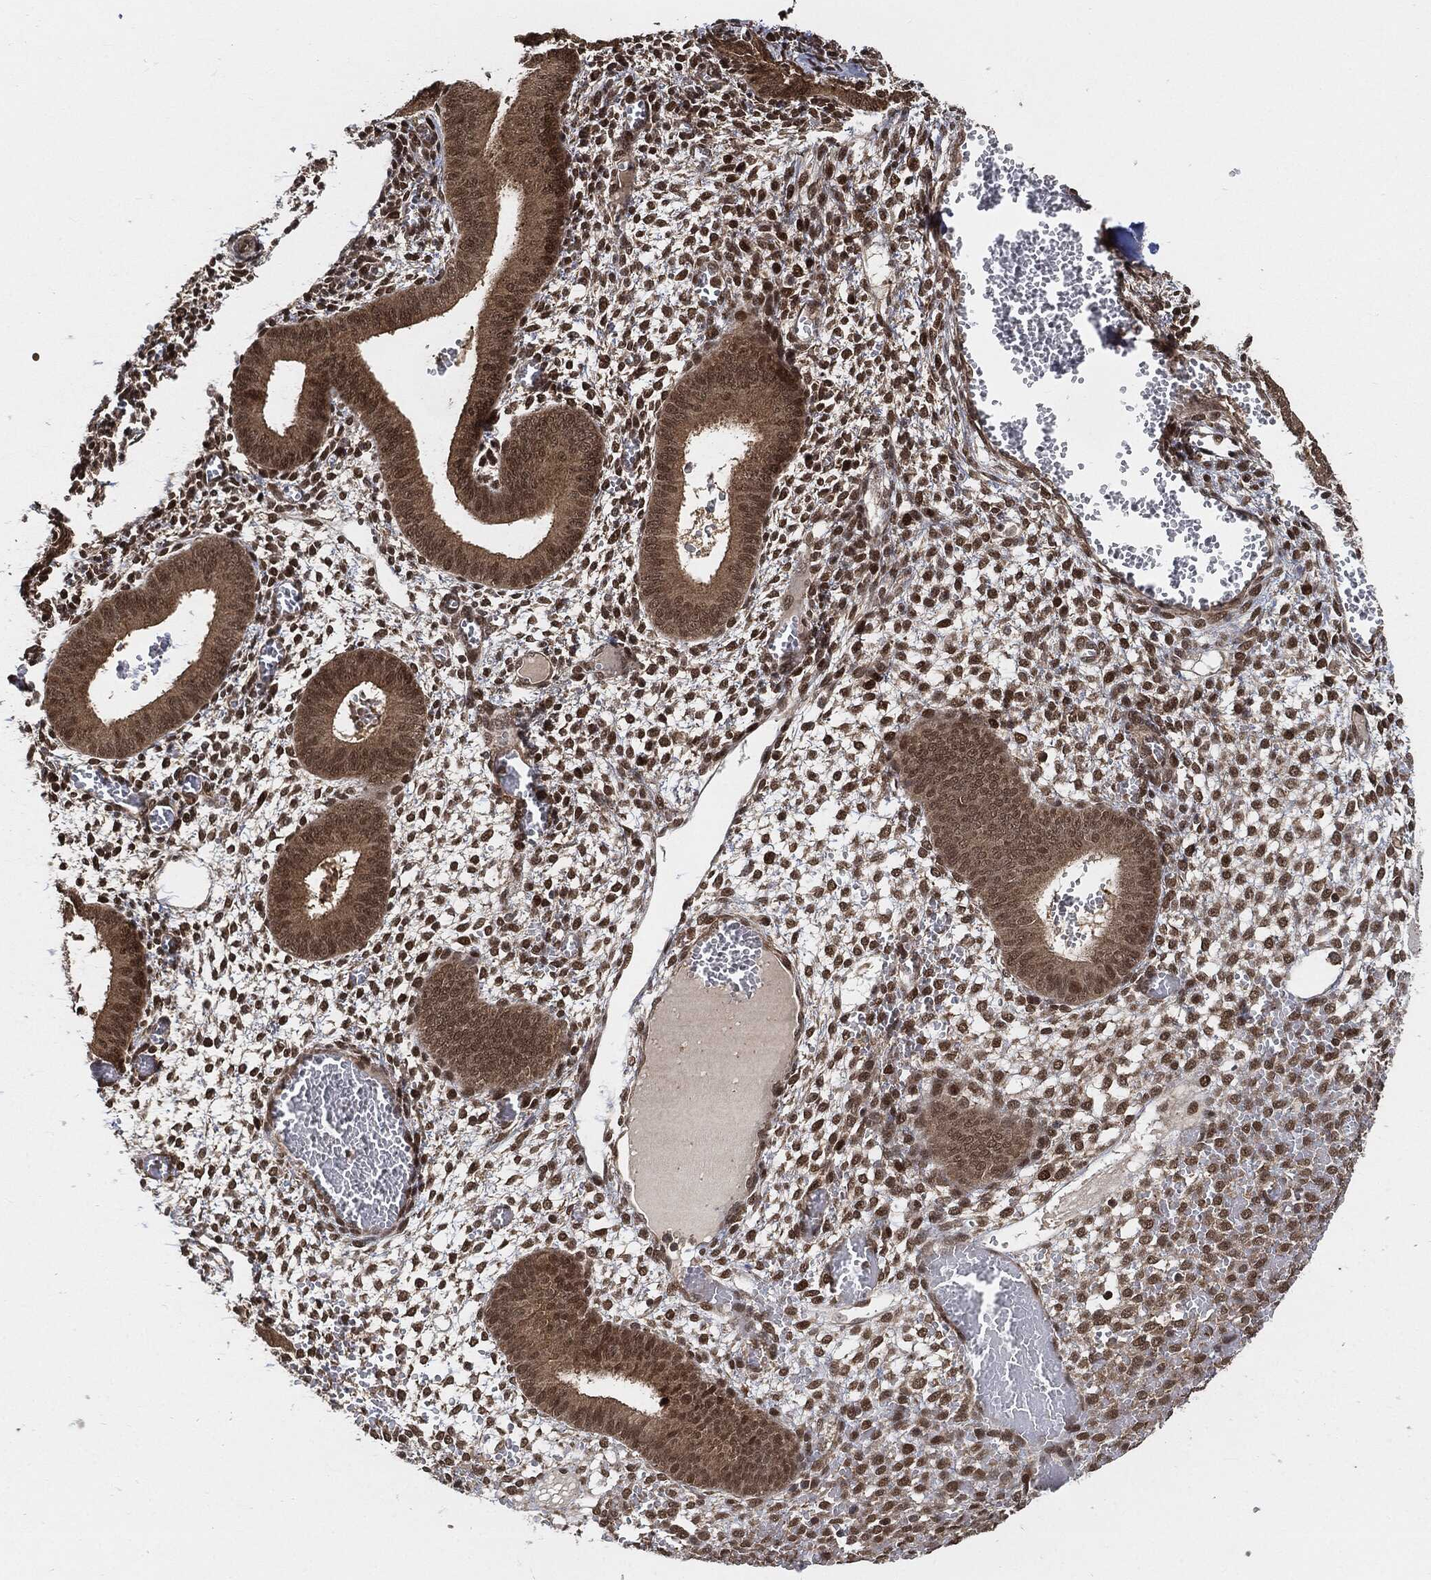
{"staining": {"intensity": "moderate", "quantity": ">75%", "location": "cytoplasmic/membranous,nuclear"}, "tissue": "endometrium", "cell_type": "Cells in endometrial stroma", "image_type": "normal", "snomed": [{"axis": "morphology", "description": "Normal tissue, NOS"}, {"axis": "topography", "description": "Endometrium"}], "caption": "Protein staining displays moderate cytoplasmic/membranous,nuclear expression in approximately >75% of cells in endometrial stroma in benign endometrium.", "gene": "CUTA", "patient": {"sex": "female", "age": 42}}